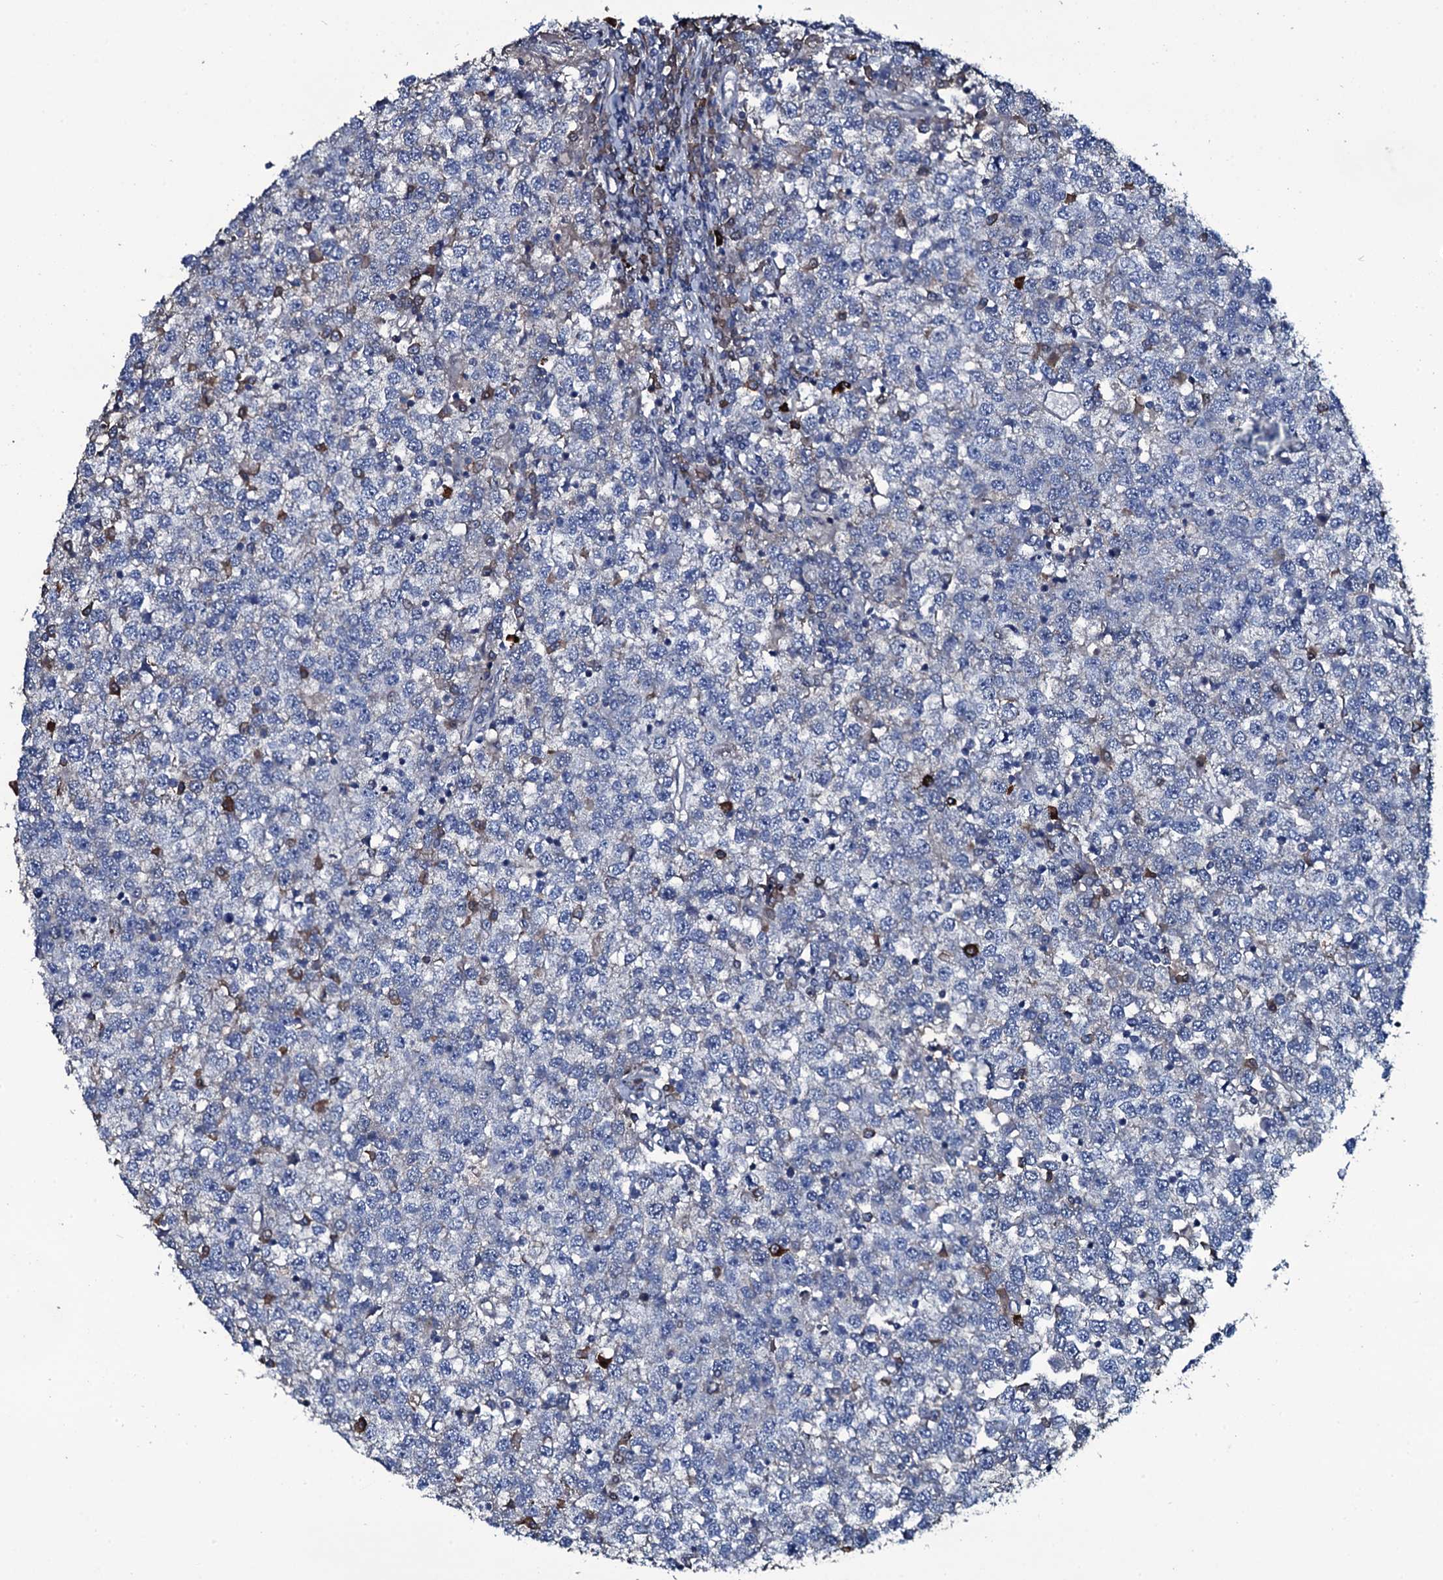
{"staining": {"intensity": "negative", "quantity": "none", "location": "none"}, "tissue": "testis cancer", "cell_type": "Tumor cells", "image_type": "cancer", "snomed": [{"axis": "morphology", "description": "Seminoma, NOS"}, {"axis": "topography", "description": "Testis"}], "caption": "Immunohistochemistry micrograph of neoplastic tissue: human testis seminoma stained with DAB (3,3'-diaminobenzidine) displays no significant protein staining in tumor cells. (DAB IHC with hematoxylin counter stain).", "gene": "LYG2", "patient": {"sex": "male", "age": 65}}